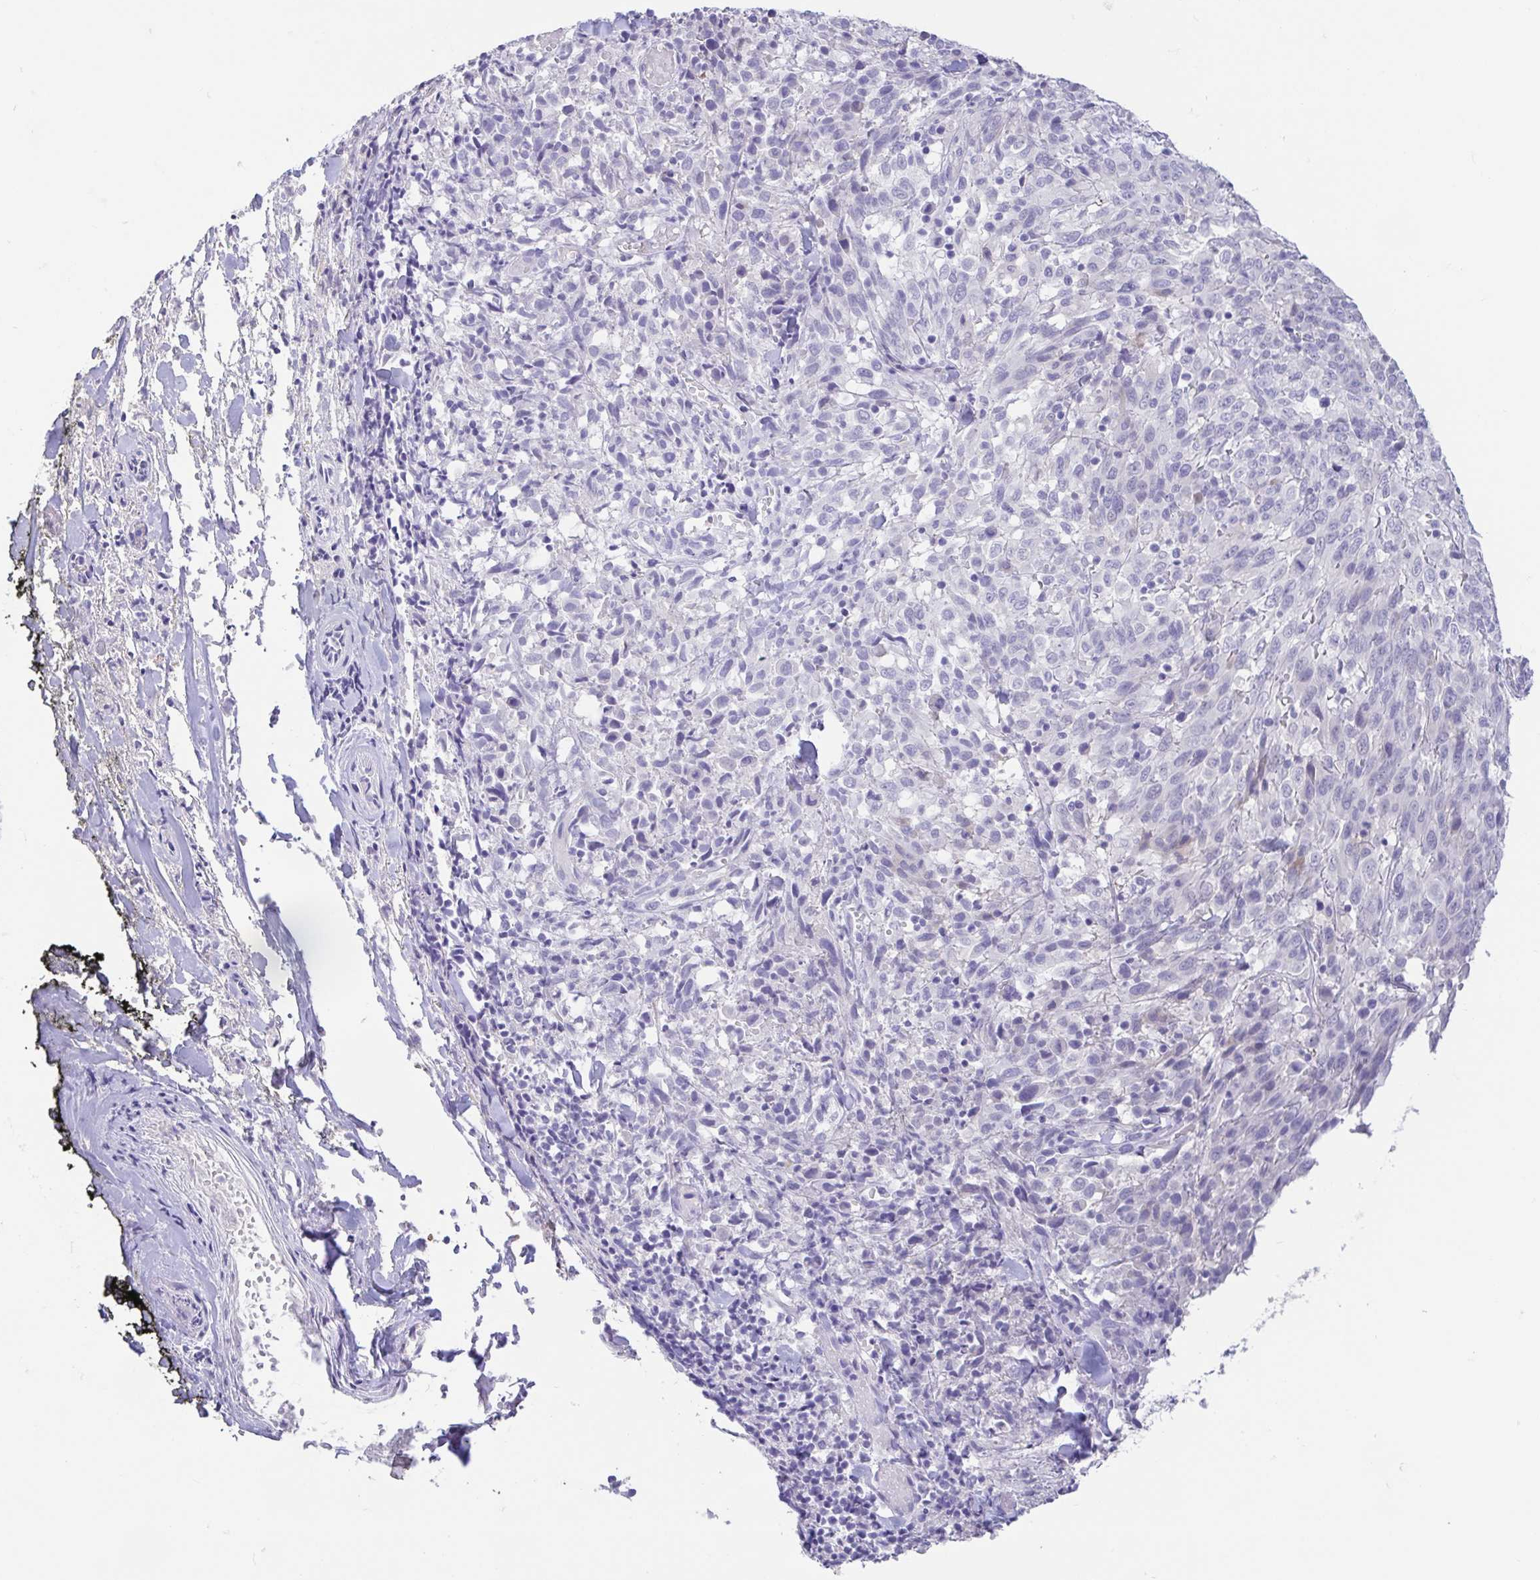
{"staining": {"intensity": "negative", "quantity": "none", "location": "none"}, "tissue": "melanoma", "cell_type": "Tumor cells", "image_type": "cancer", "snomed": [{"axis": "morphology", "description": "Malignant melanoma, NOS"}, {"axis": "topography", "description": "Skin"}], "caption": "A high-resolution image shows immunohistochemistry (IHC) staining of malignant melanoma, which demonstrates no significant positivity in tumor cells.", "gene": "FABP3", "patient": {"sex": "female", "age": 91}}